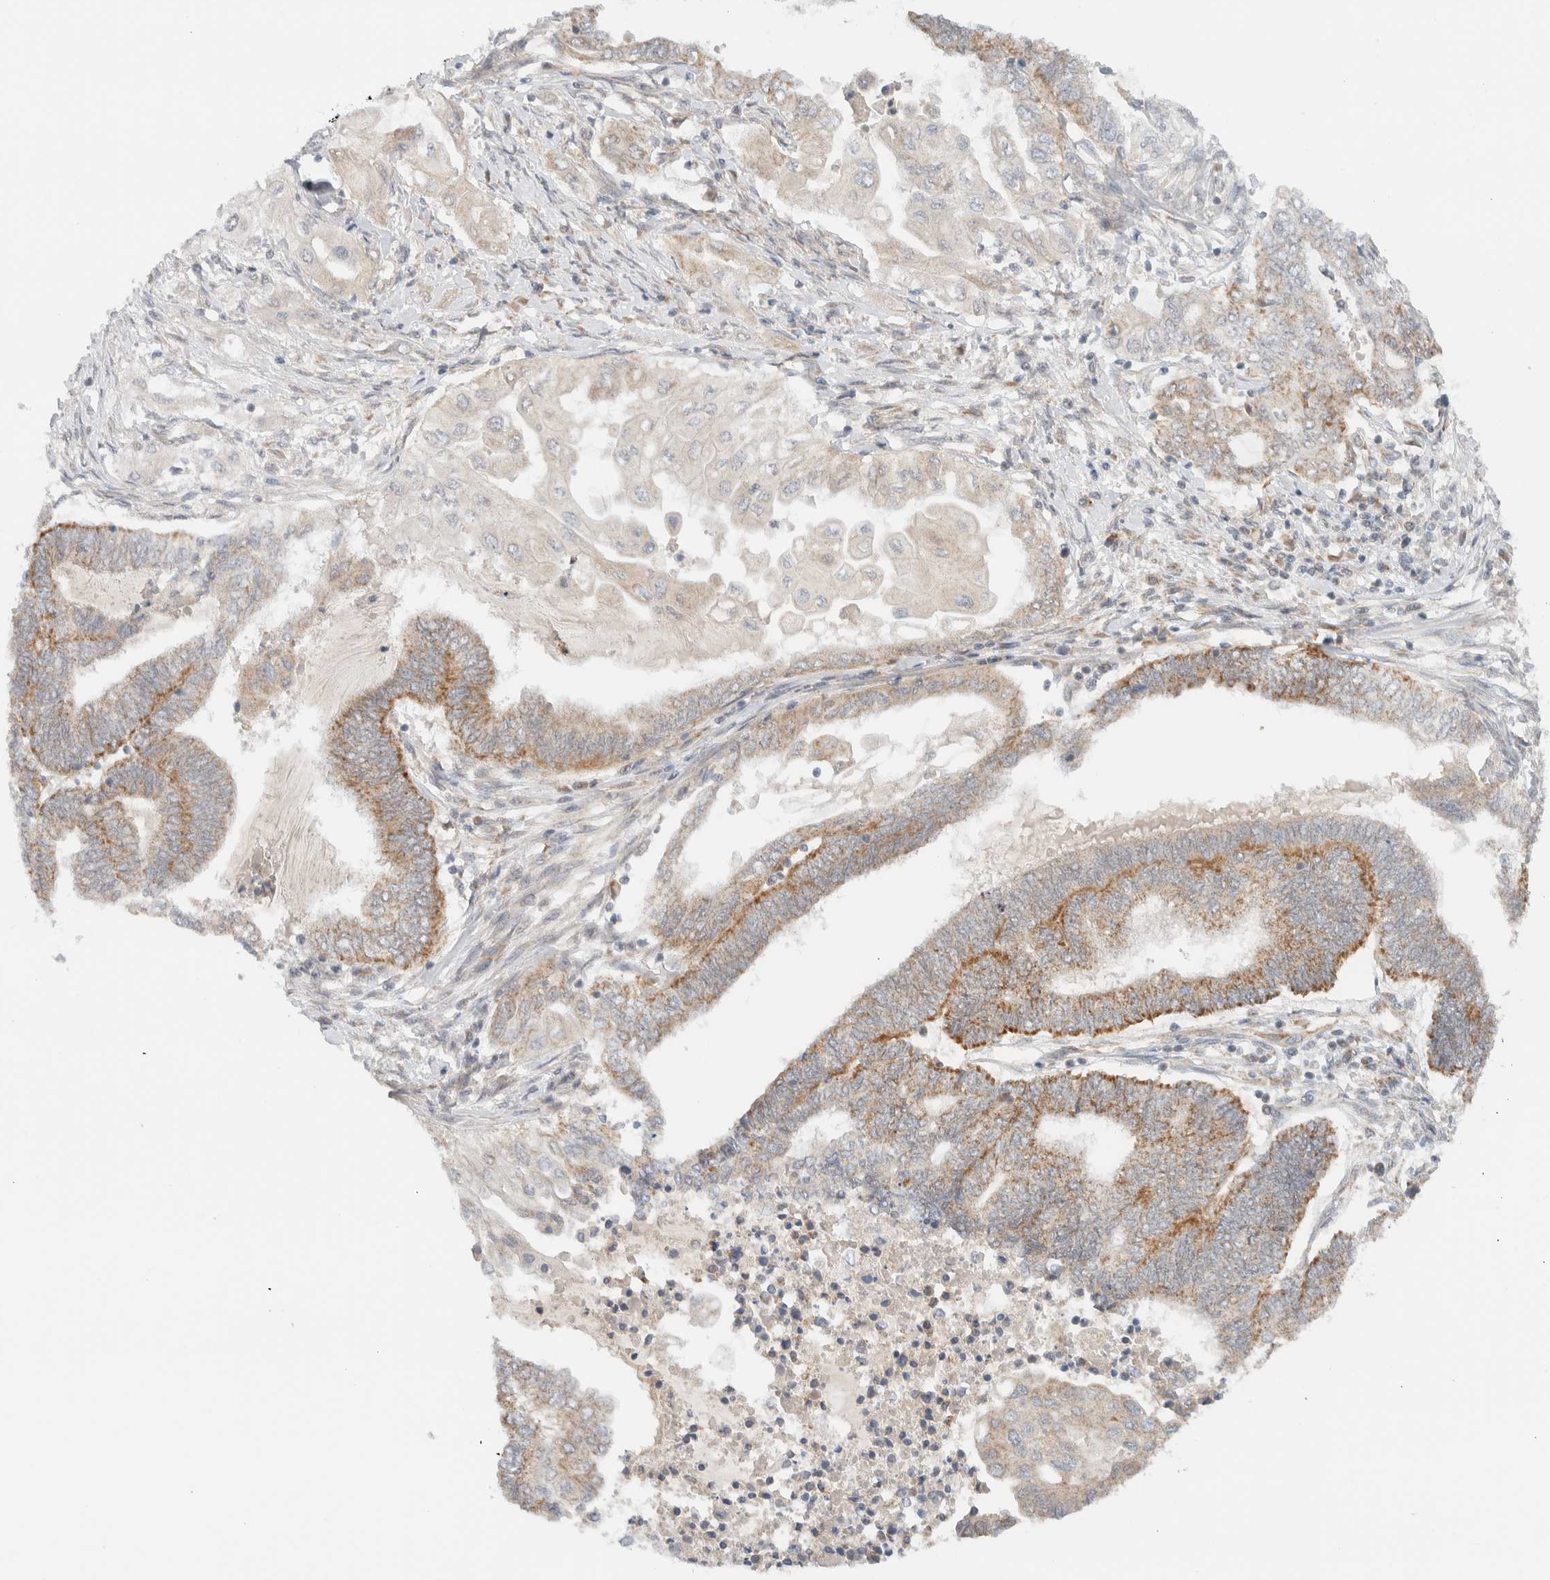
{"staining": {"intensity": "moderate", "quantity": ">75%", "location": "cytoplasmic/membranous"}, "tissue": "endometrial cancer", "cell_type": "Tumor cells", "image_type": "cancer", "snomed": [{"axis": "morphology", "description": "Adenocarcinoma, NOS"}, {"axis": "topography", "description": "Uterus"}, {"axis": "topography", "description": "Endometrium"}], "caption": "Immunohistochemistry (IHC) image of adenocarcinoma (endometrial) stained for a protein (brown), which reveals medium levels of moderate cytoplasmic/membranous positivity in approximately >75% of tumor cells.", "gene": "MRPL41", "patient": {"sex": "female", "age": 70}}